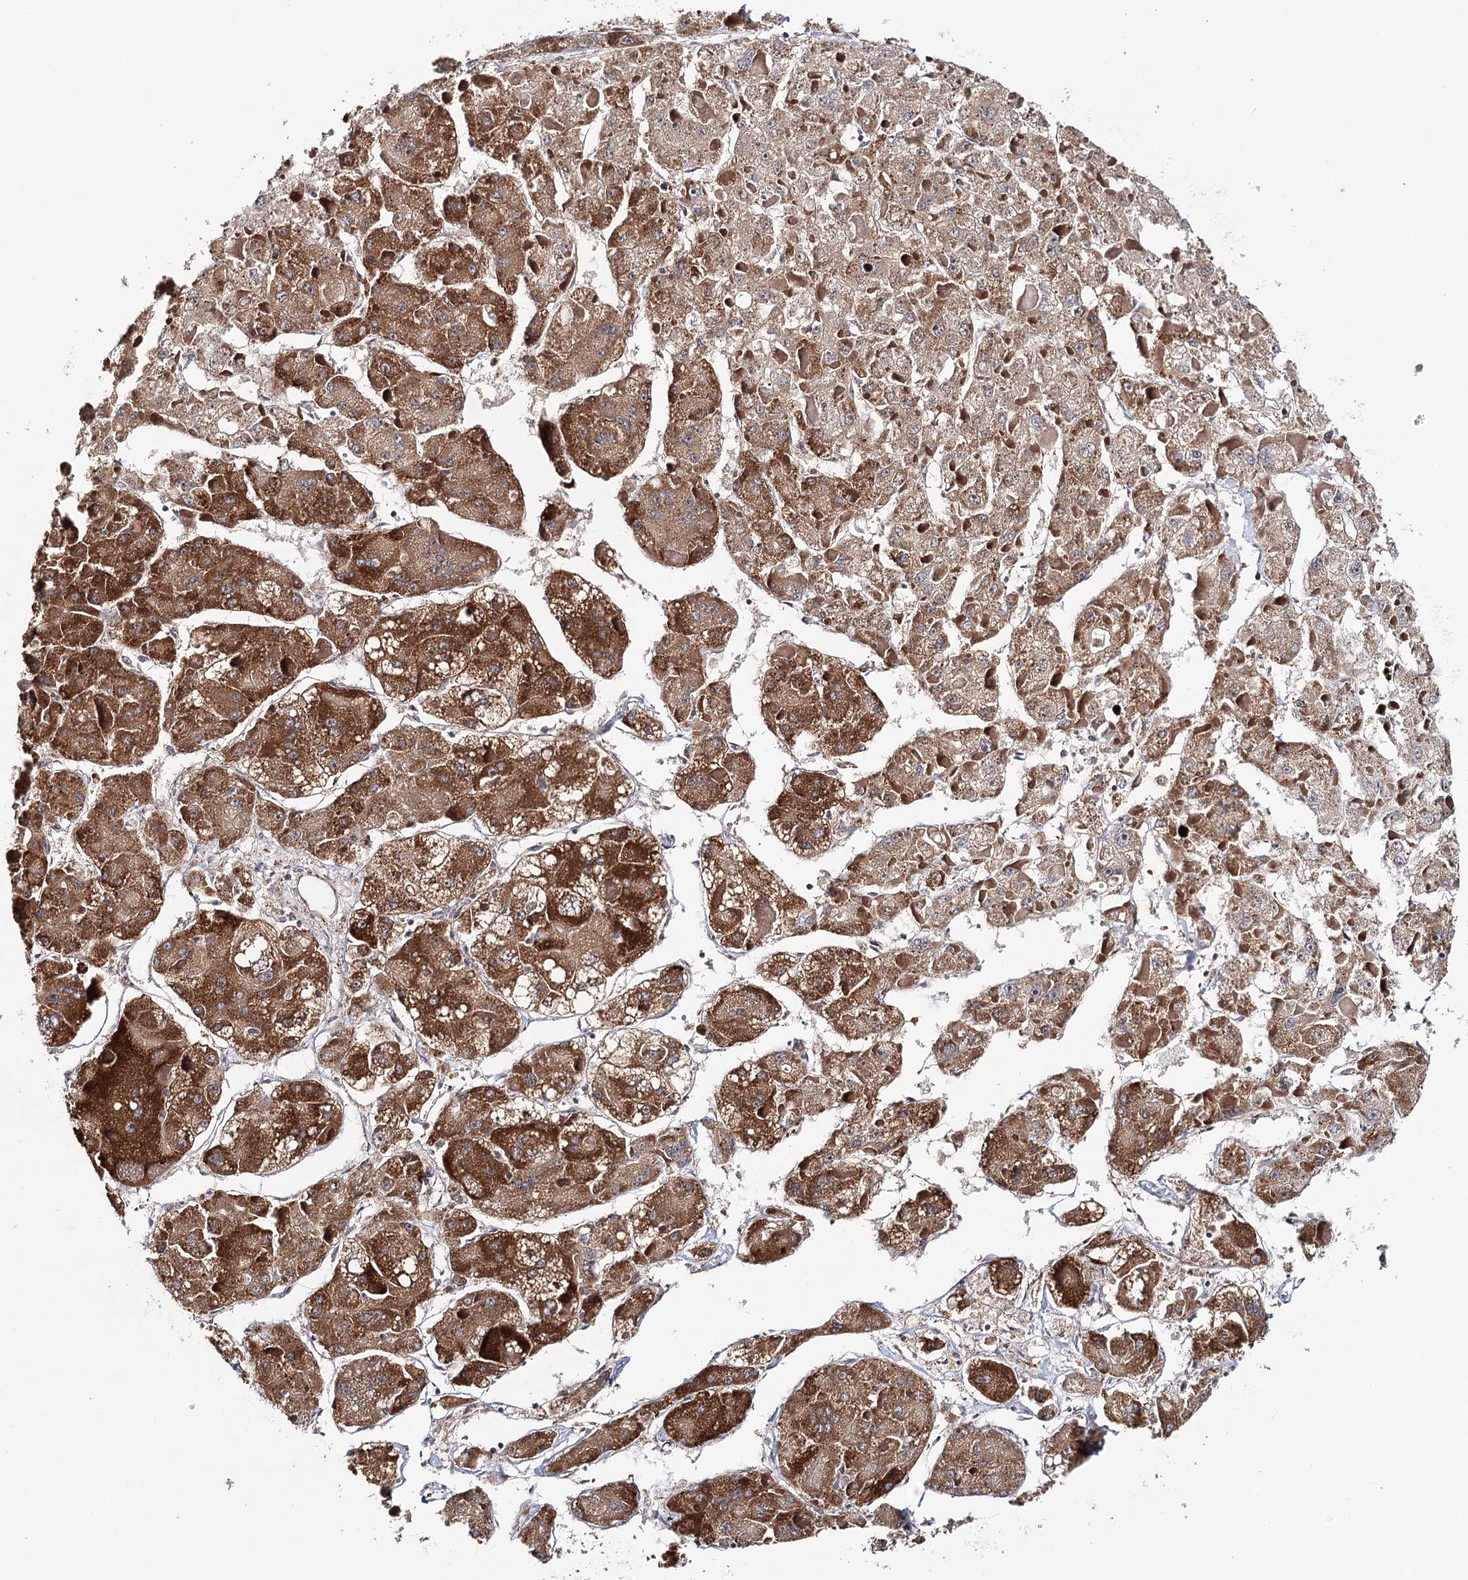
{"staining": {"intensity": "strong", "quantity": ">75%", "location": "cytoplasmic/membranous"}, "tissue": "liver cancer", "cell_type": "Tumor cells", "image_type": "cancer", "snomed": [{"axis": "morphology", "description": "Carcinoma, Hepatocellular, NOS"}, {"axis": "topography", "description": "Liver"}], "caption": "Liver hepatocellular carcinoma stained with IHC exhibits strong cytoplasmic/membranous positivity in about >75% of tumor cells.", "gene": "MKNK1", "patient": {"sex": "female", "age": 73}}